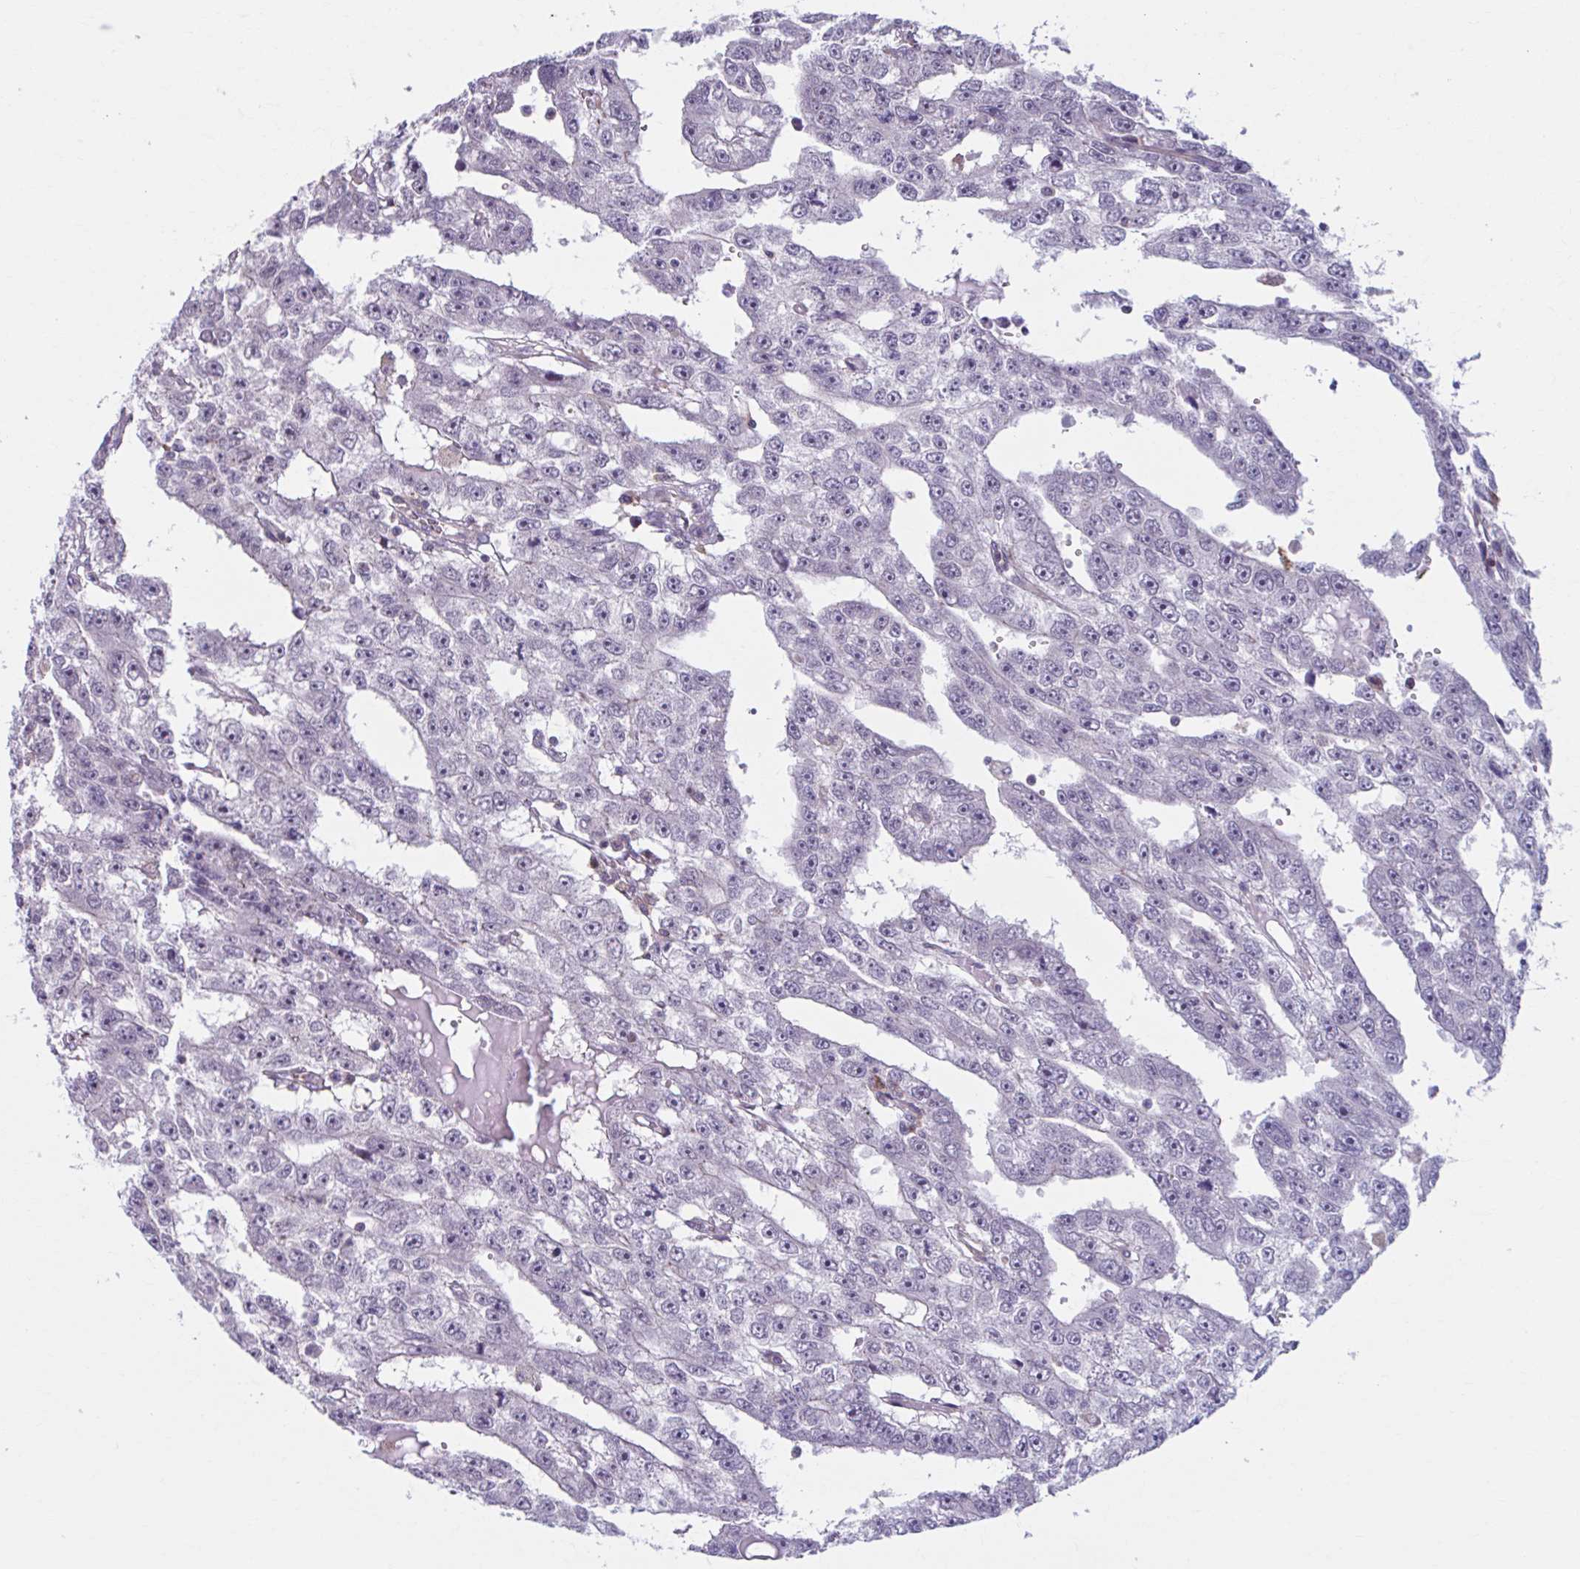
{"staining": {"intensity": "negative", "quantity": "none", "location": "none"}, "tissue": "testis cancer", "cell_type": "Tumor cells", "image_type": "cancer", "snomed": [{"axis": "morphology", "description": "Carcinoma, Embryonal, NOS"}, {"axis": "topography", "description": "Testis"}], "caption": "Immunohistochemical staining of human testis cancer reveals no significant positivity in tumor cells.", "gene": "ADAT3", "patient": {"sex": "male", "age": 20}}